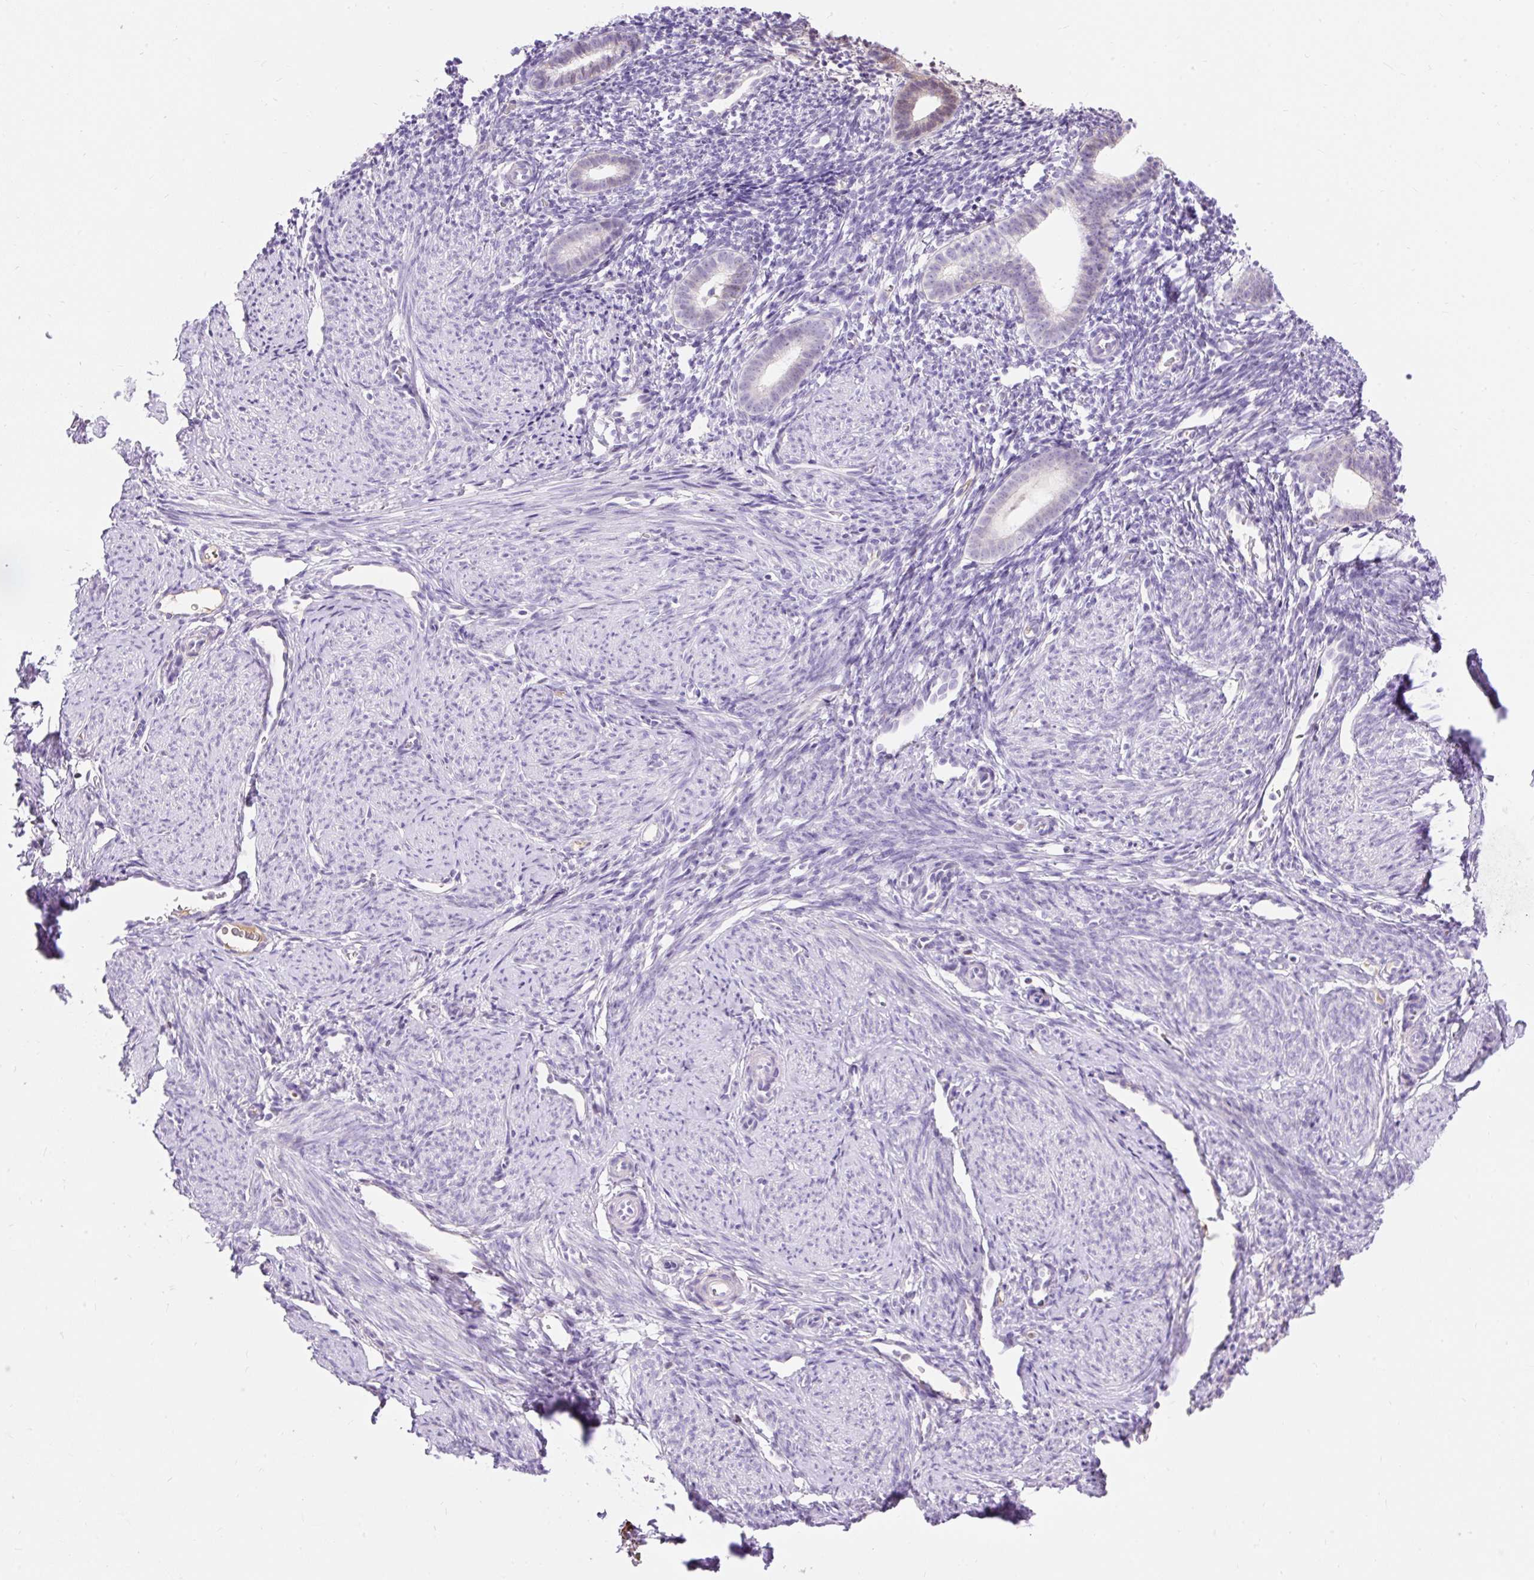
{"staining": {"intensity": "negative", "quantity": "none", "location": "none"}, "tissue": "endometrium", "cell_type": "Cells in endometrial stroma", "image_type": "normal", "snomed": [{"axis": "morphology", "description": "Normal tissue, NOS"}, {"axis": "topography", "description": "Endometrium"}], "caption": "IHC of benign endometrium exhibits no expression in cells in endometrial stroma.", "gene": "TMEM150C", "patient": {"sex": "female", "age": 39}}